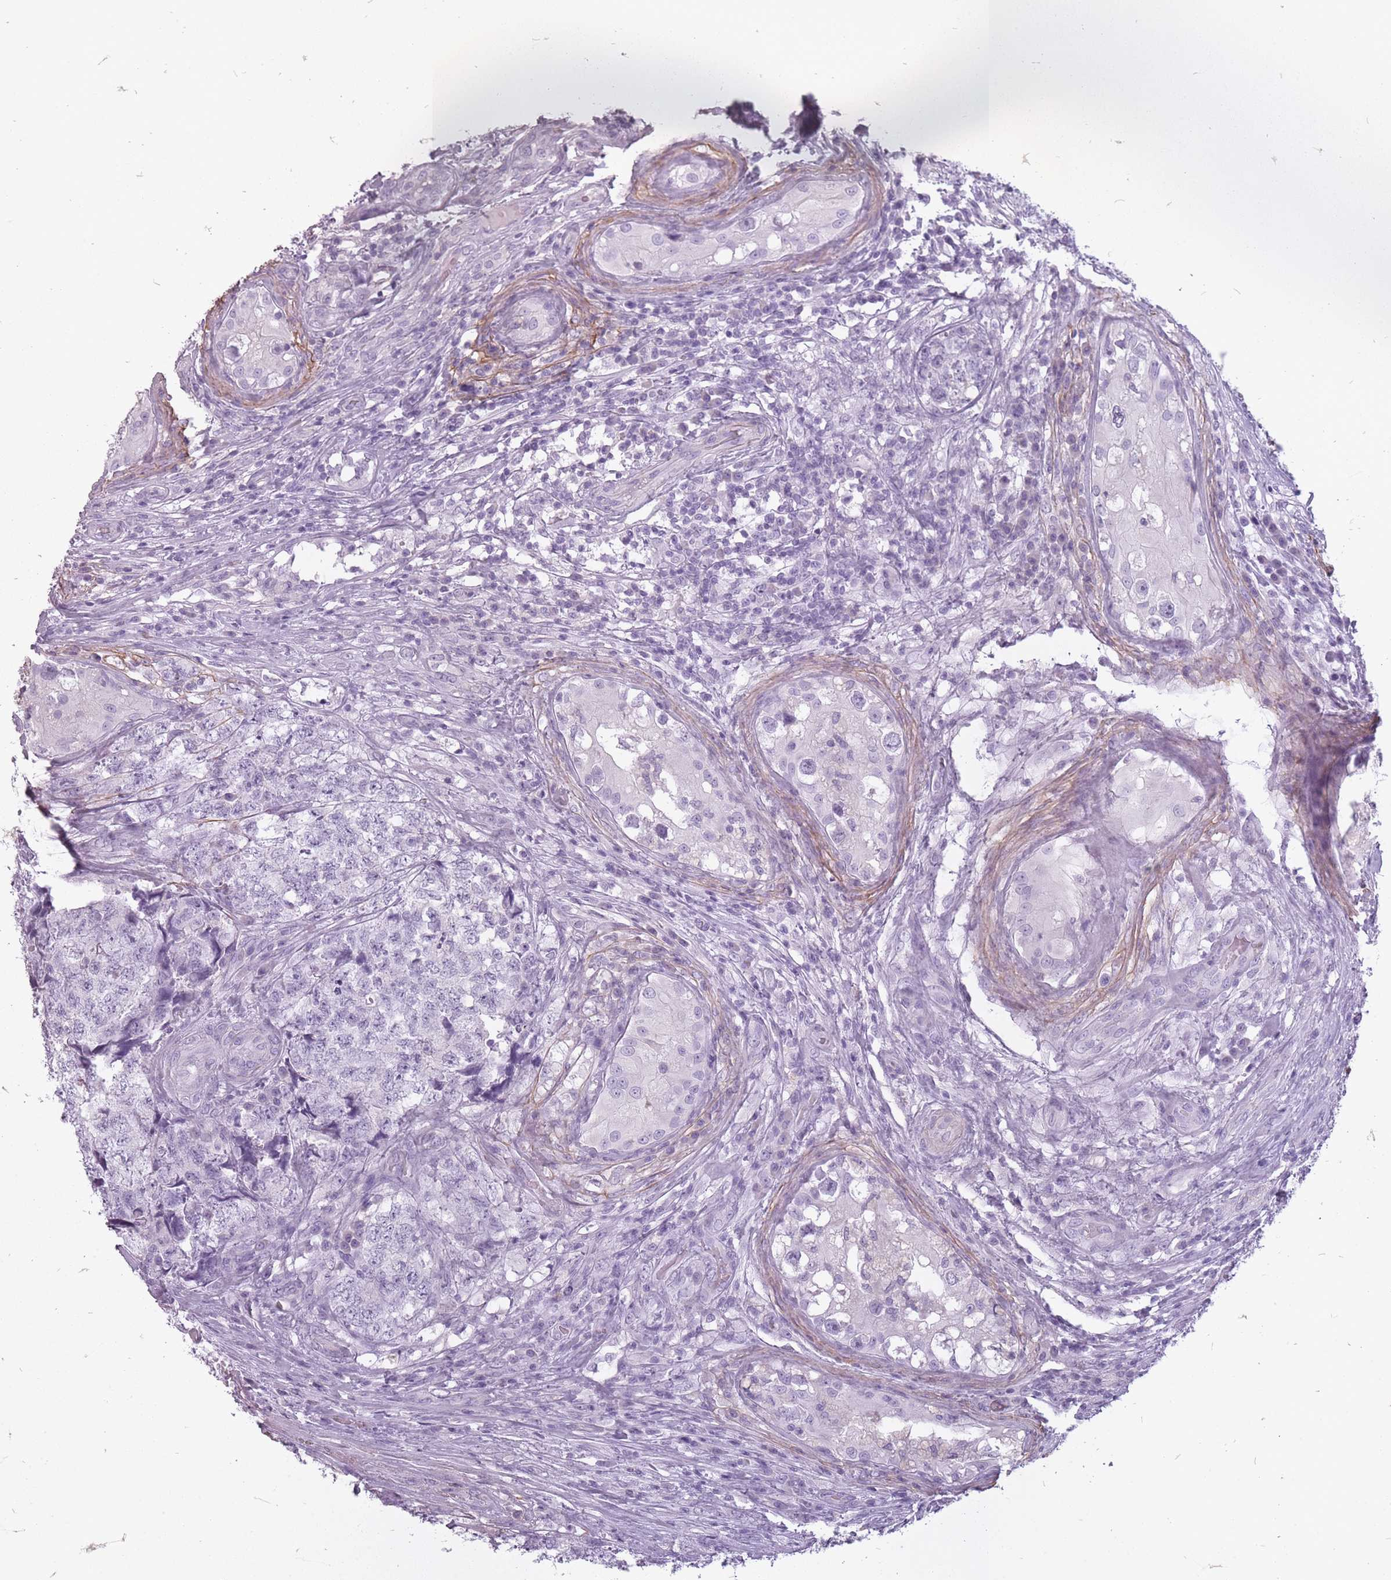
{"staining": {"intensity": "negative", "quantity": "none", "location": "none"}, "tissue": "testis cancer", "cell_type": "Tumor cells", "image_type": "cancer", "snomed": [{"axis": "morphology", "description": "Carcinoma, Embryonal, NOS"}, {"axis": "topography", "description": "Testis"}], "caption": "An immunohistochemistry (IHC) photomicrograph of testis embryonal carcinoma is shown. There is no staining in tumor cells of testis embryonal carcinoma.", "gene": "RFX4", "patient": {"sex": "male", "age": 31}}